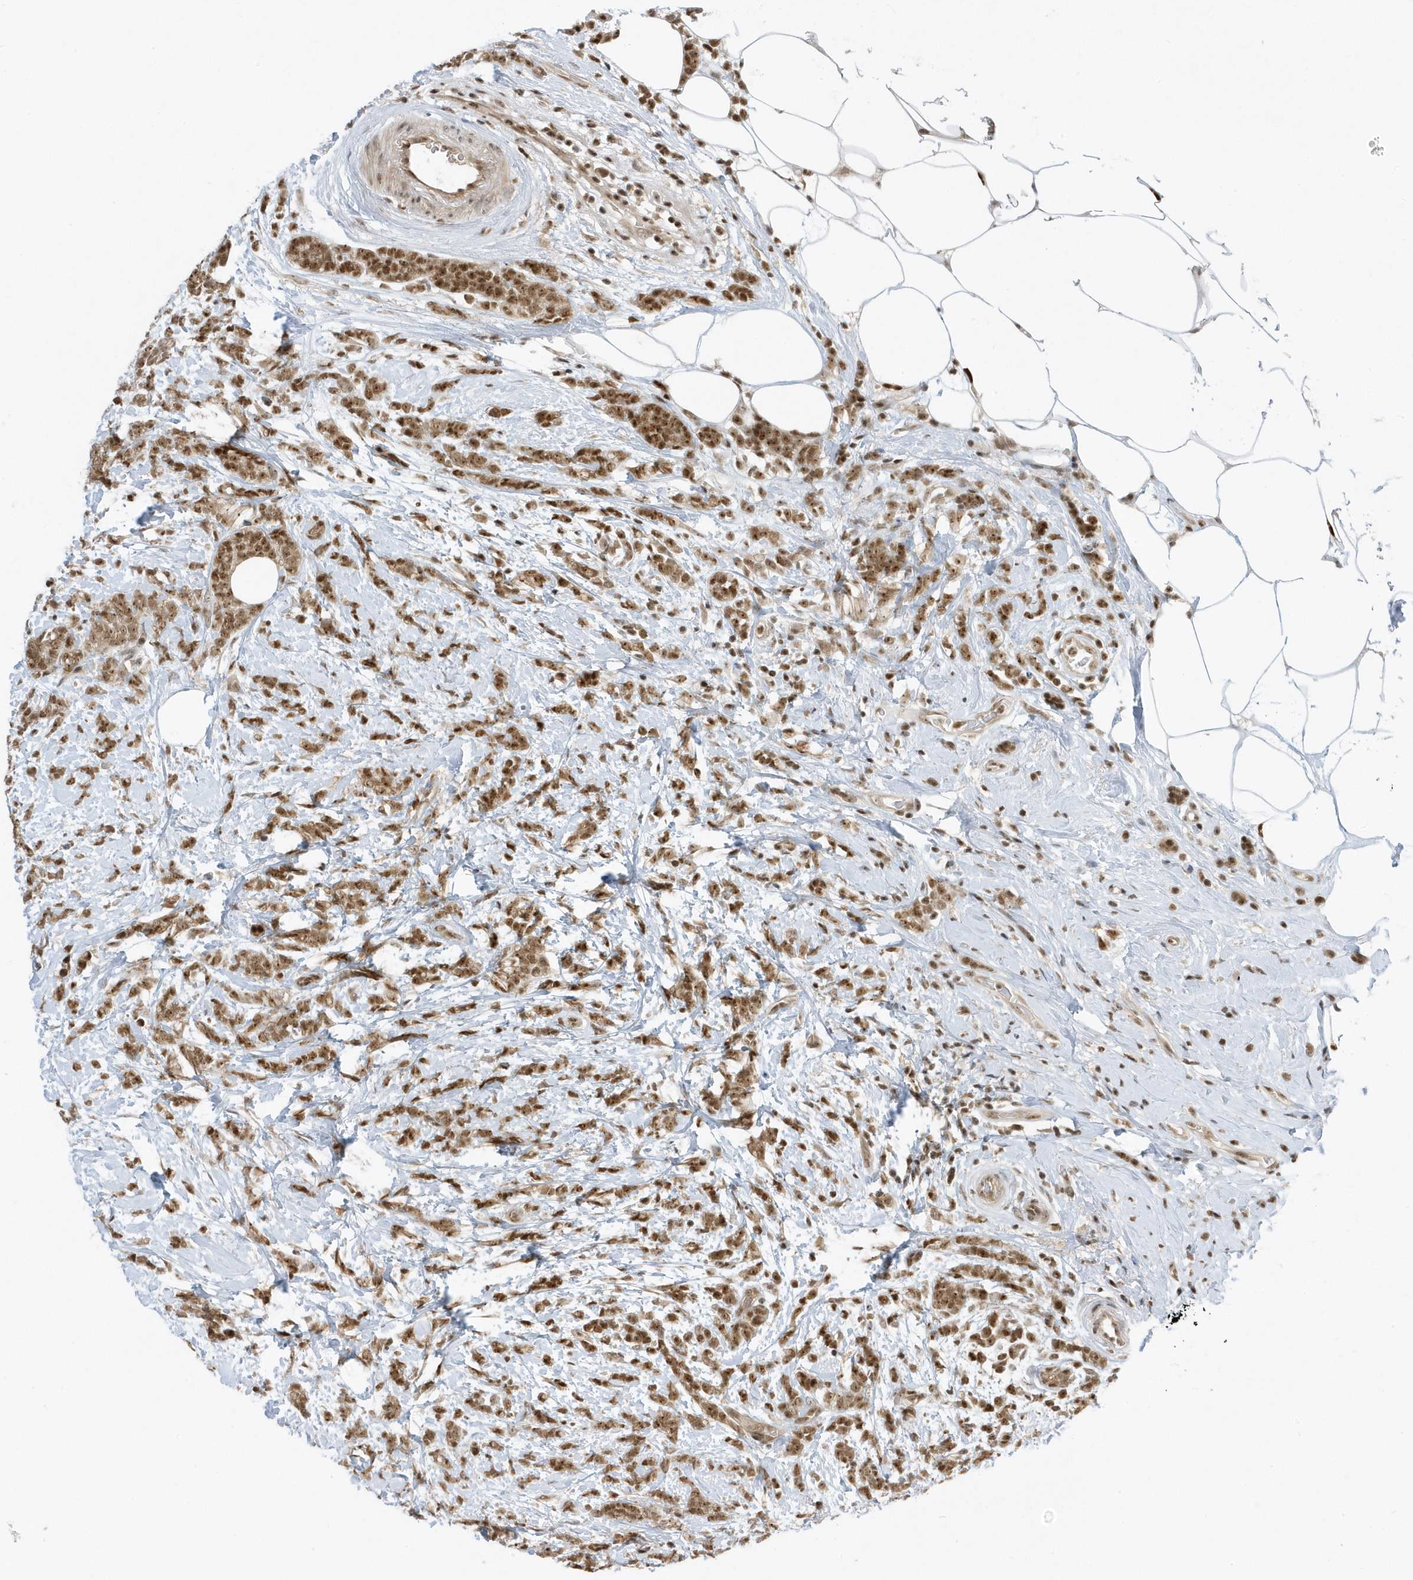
{"staining": {"intensity": "moderate", "quantity": ">75%", "location": "cytoplasmic/membranous,nuclear"}, "tissue": "breast cancer", "cell_type": "Tumor cells", "image_type": "cancer", "snomed": [{"axis": "morphology", "description": "Lobular carcinoma"}, {"axis": "topography", "description": "Breast"}], "caption": "Brown immunohistochemical staining in human breast lobular carcinoma displays moderate cytoplasmic/membranous and nuclear positivity in about >75% of tumor cells.", "gene": "ZNF740", "patient": {"sex": "female", "age": 58}}